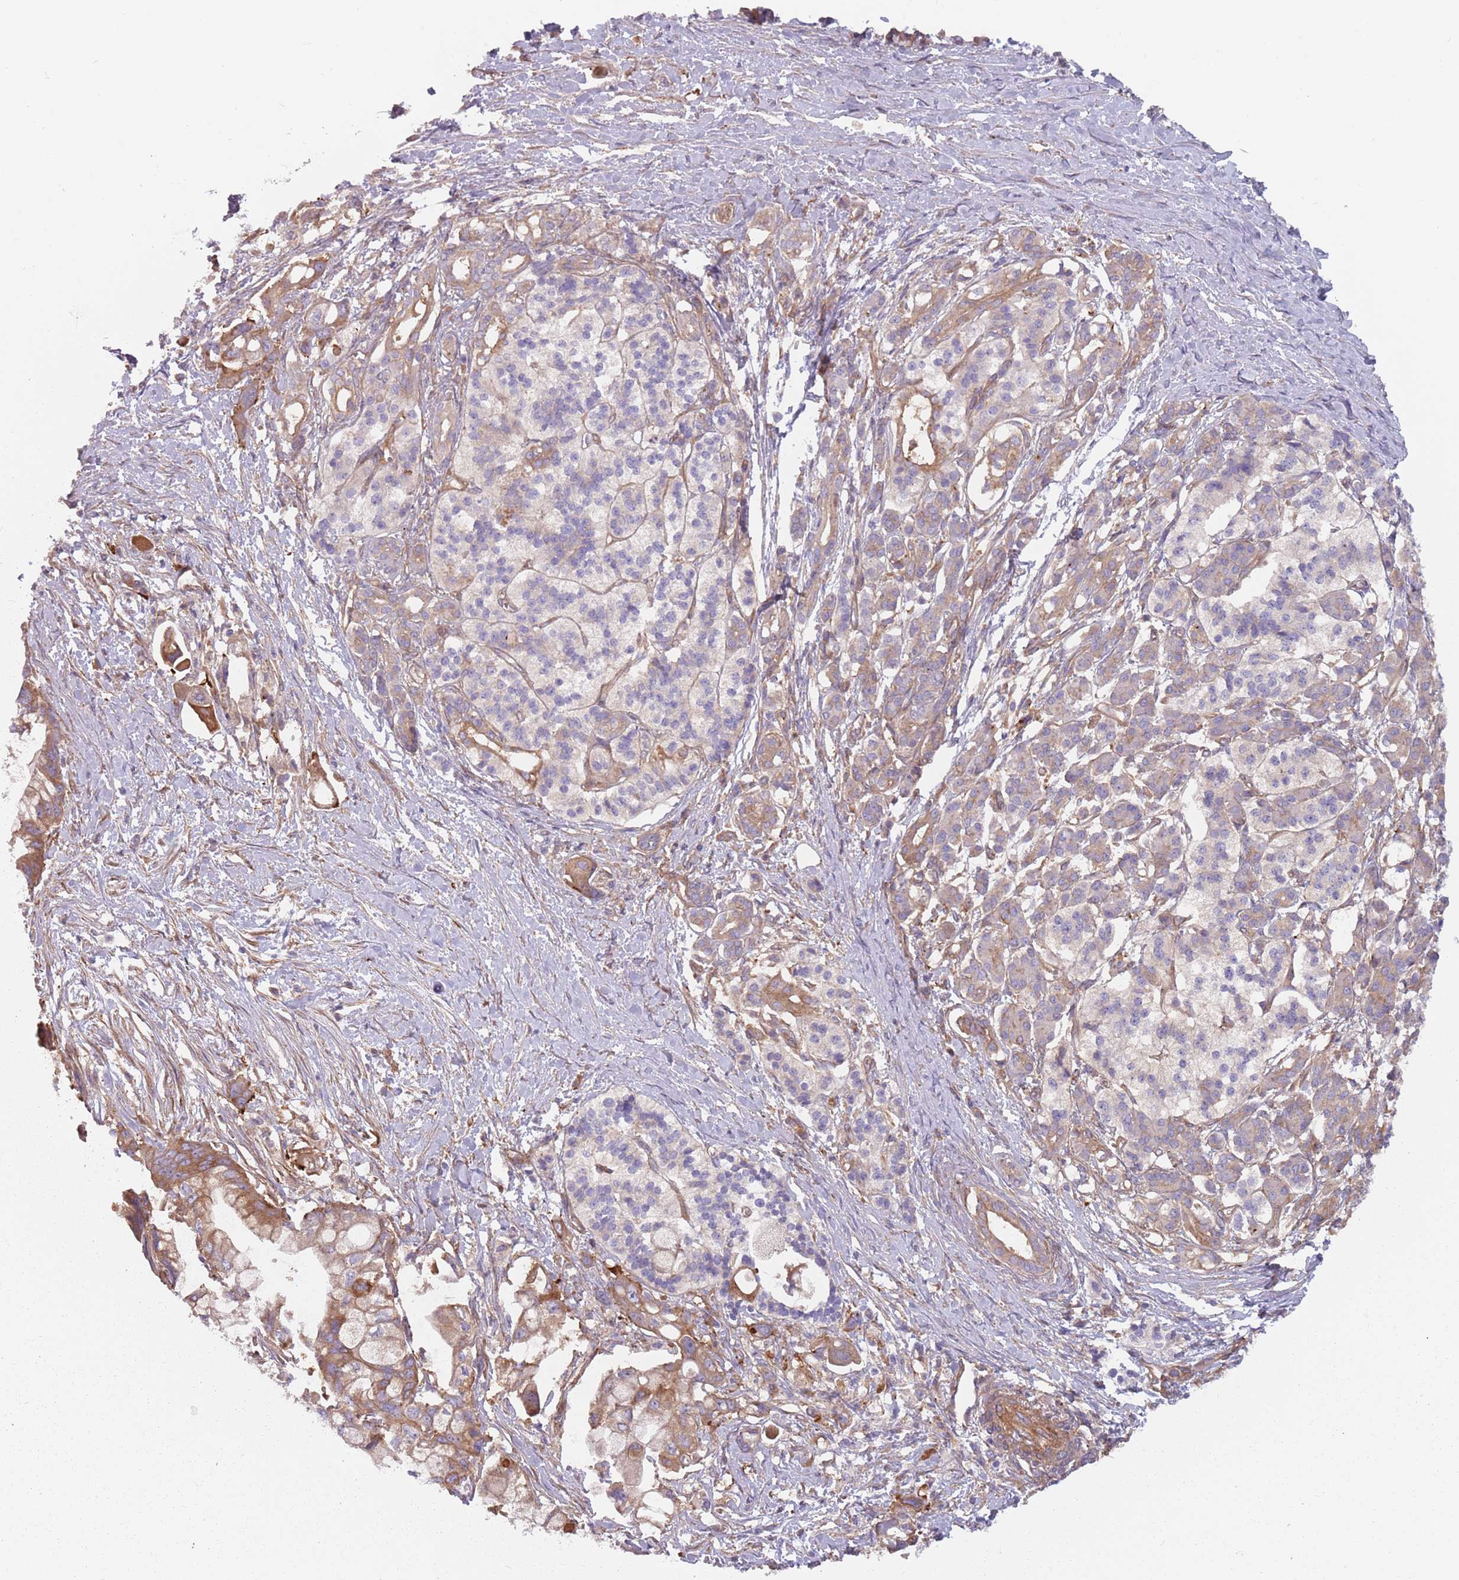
{"staining": {"intensity": "moderate", "quantity": ">75%", "location": "cytoplasmic/membranous"}, "tissue": "pancreatic cancer", "cell_type": "Tumor cells", "image_type": "cancer", "snomed": [{"axis": "morphology", "description": "Adenocarcinoma, NOS"}, {"axis": "topography", "description": "Pancreas"}], "caption": "IHC photomicrograph of human adenocarcinoma (pancreatic) stained for a protein (brown), which shows medium levels of moderate cytoplasmic/membranous expression in approximately >75% of tumor cells.", "gene": "SPDL1", "patient": {"sex": "male", "age": 68}}